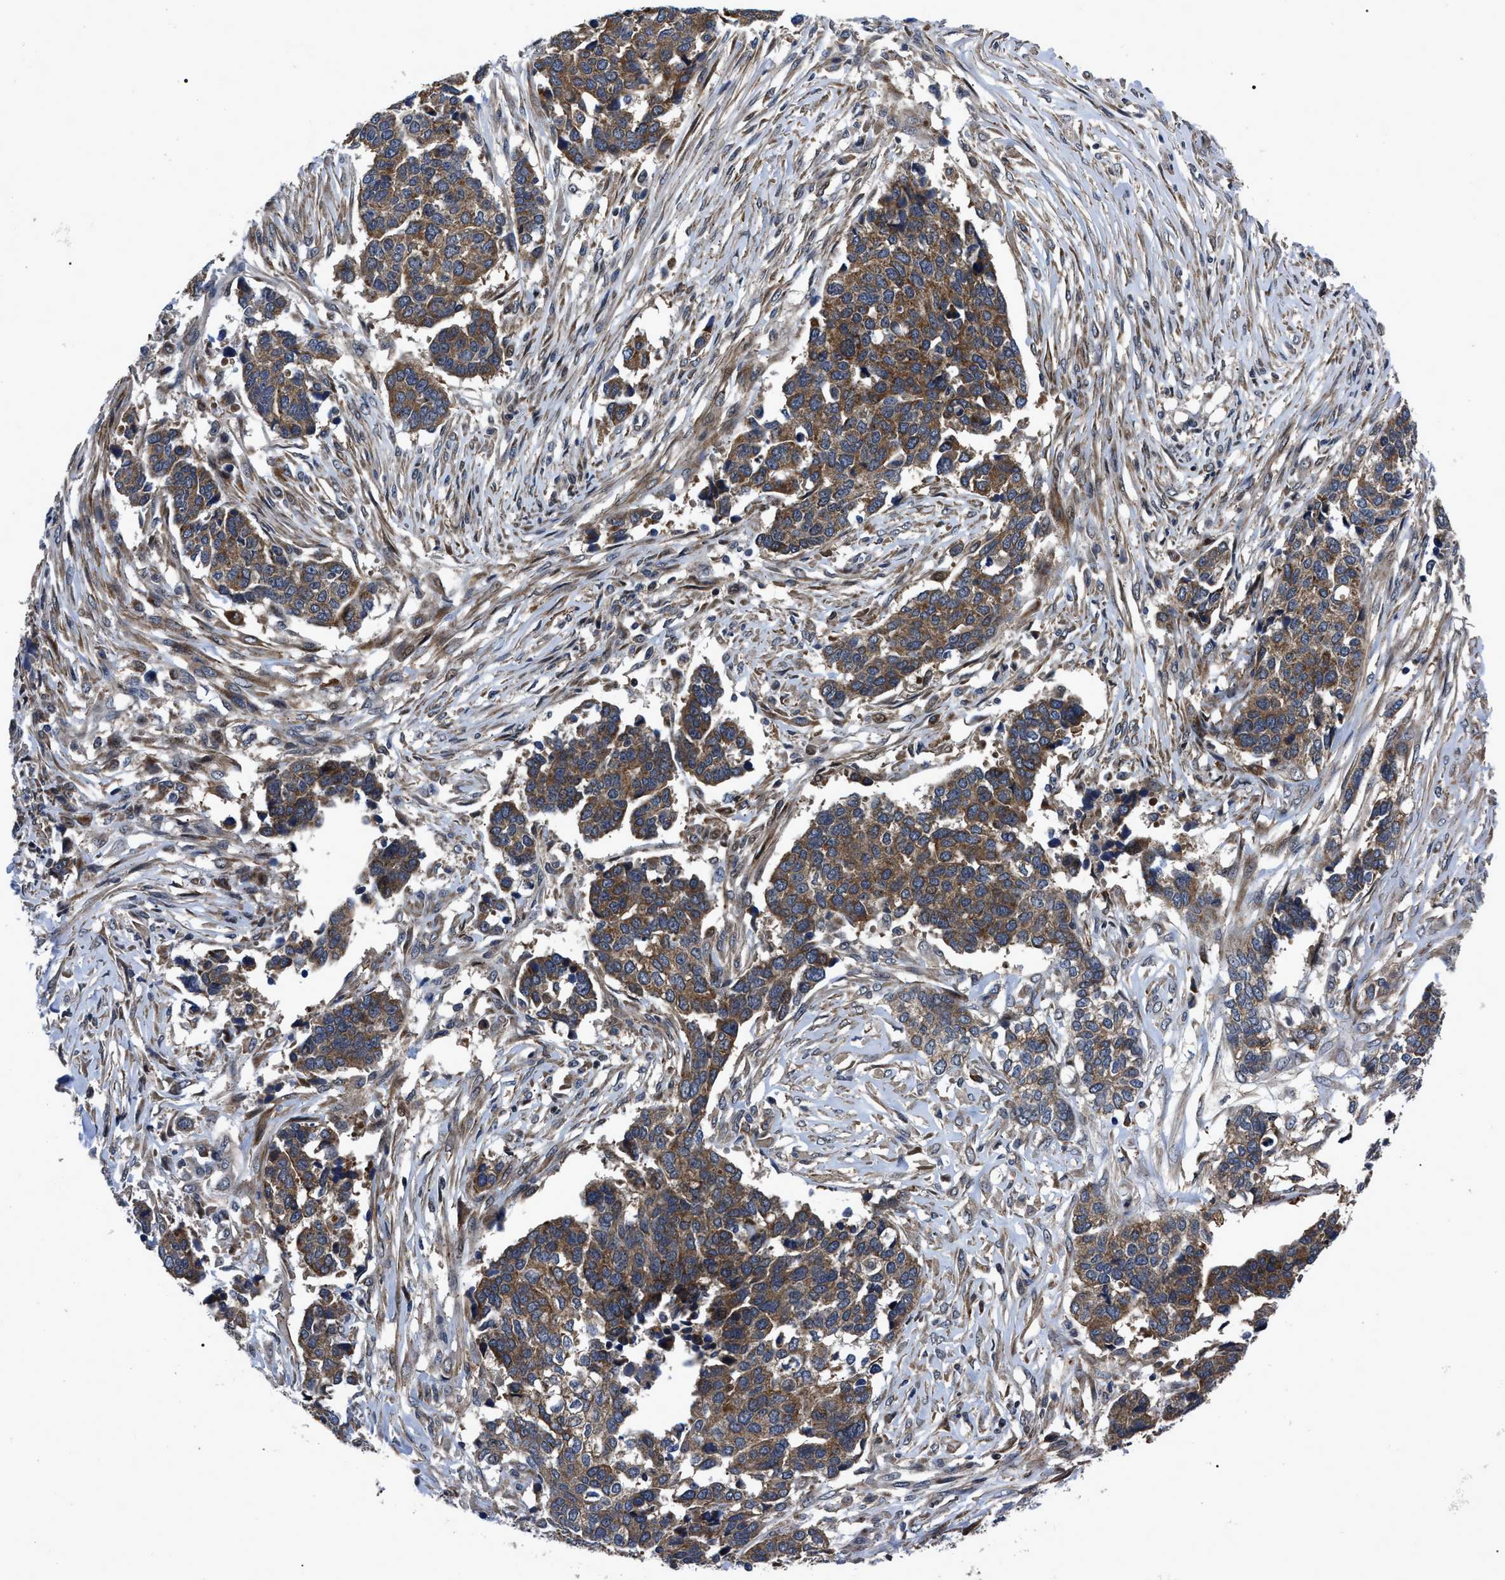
{"staining": {"intensity": "moderate", "quantity": ">75%", "location": "cytoplasmic/membranous"}, "tissue": "ovarian cancer", "cell_type": "Tumor cells", "image_type": "cancer", "snomed": [{"axis": "morphology", "description": "Cystadenocarcinoma, serous, NOS"}, {"axis": "topography", "description": "Ovary"}], "caption": "Human serous cystadenocarcinoma (ovarian) stained with a protein marker demonstrates moderate staining in tumor cells.", "gene": "PPWD1", "patient": {"sex": "female", "age": 44}}